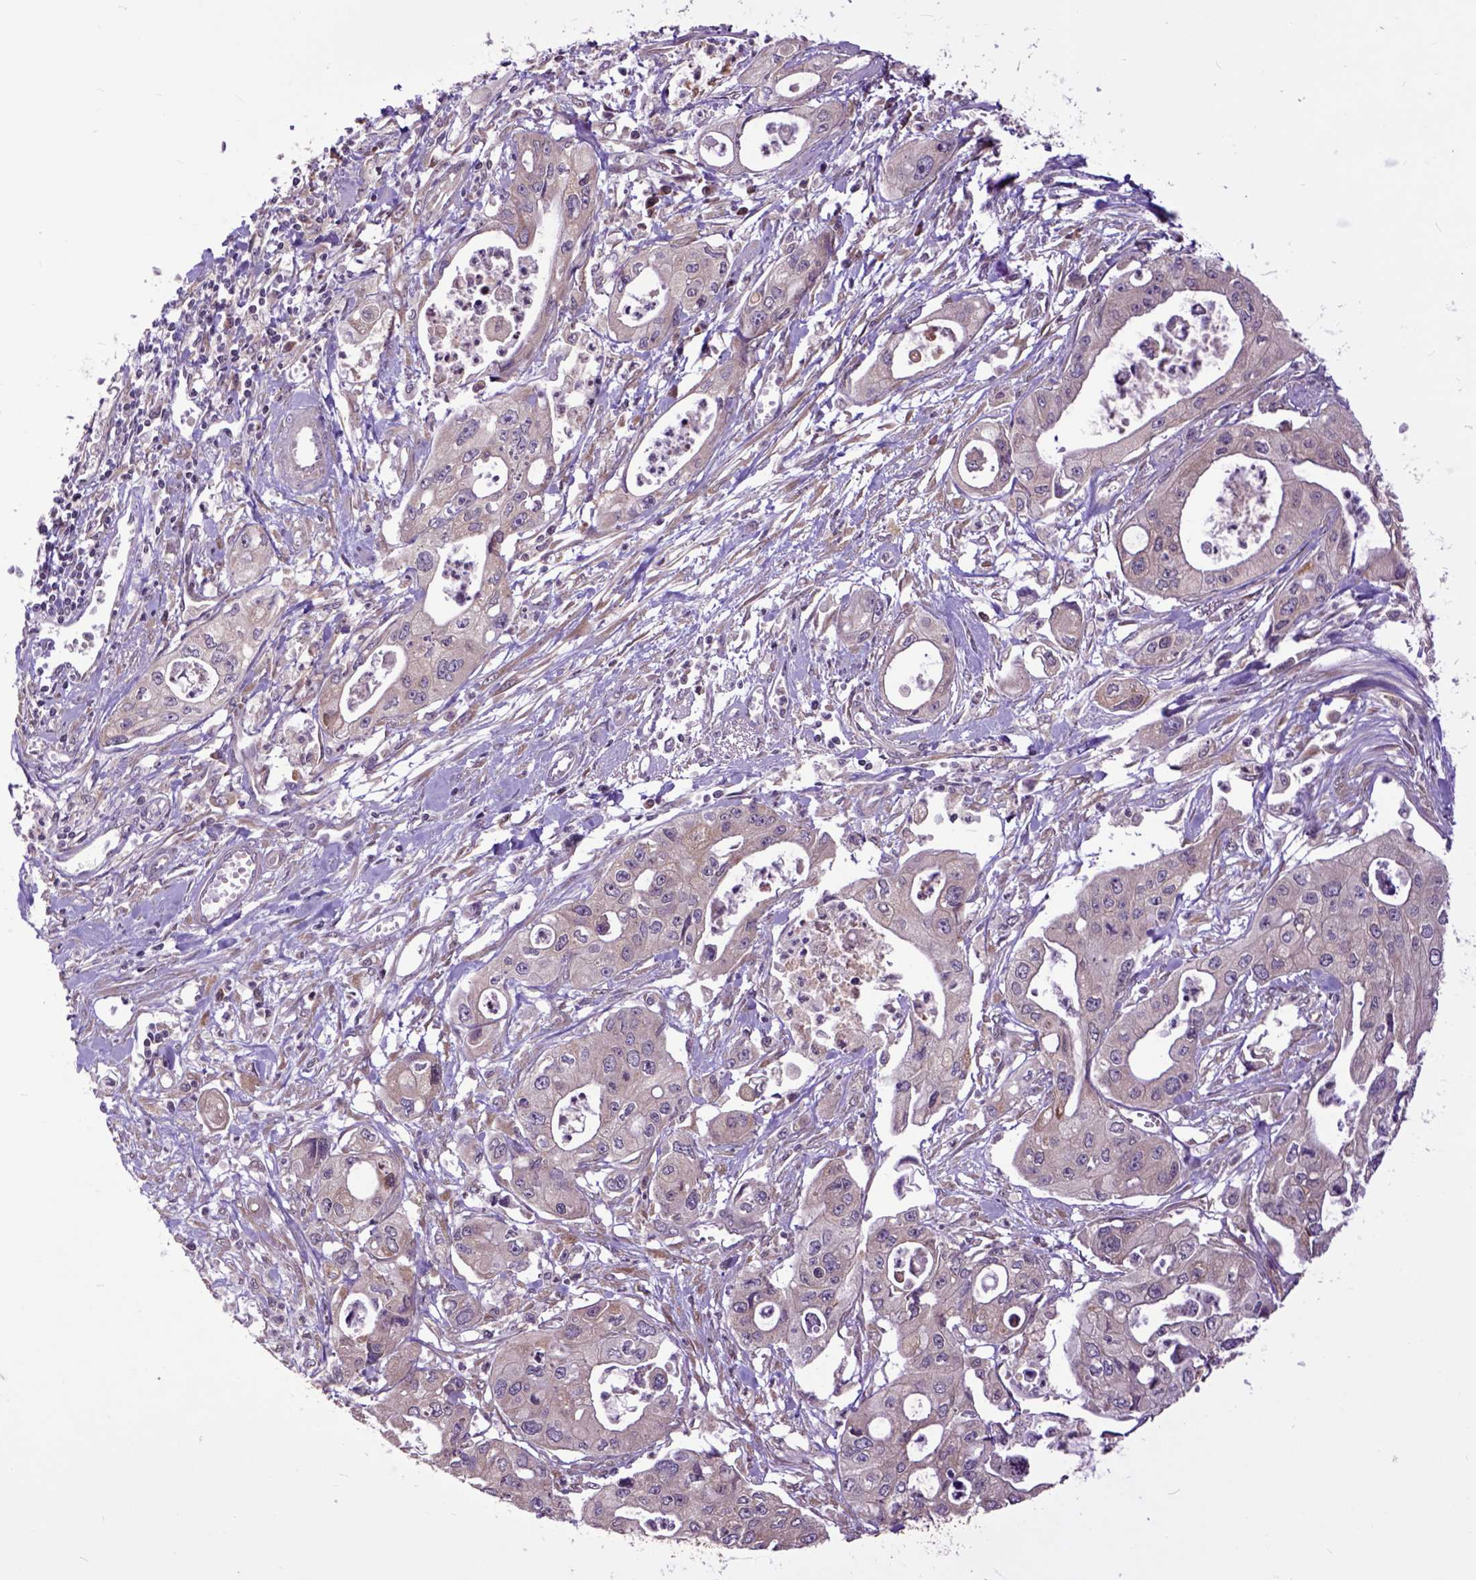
{"staining": {"intensity": "negative", "quantity": "none", "location": "none"}, "tissue": "pancreatic cancer", "cell_type": "Tumor cells", "image_type": "cancer", "snomed": [{"axis": "morphology", "description": "Adenocarcinoma, NOS"}, {"axis": "topography", "description": "Pancreas"}], "caption": "Tumor cells are negative for brown protein staining in adenocarcinoma (pancreatic). (Immunohistochemistry, brightfield microscopy, high magnification).", "gene": "ARL1", "patient": {"sex": "male", "age": 70}}